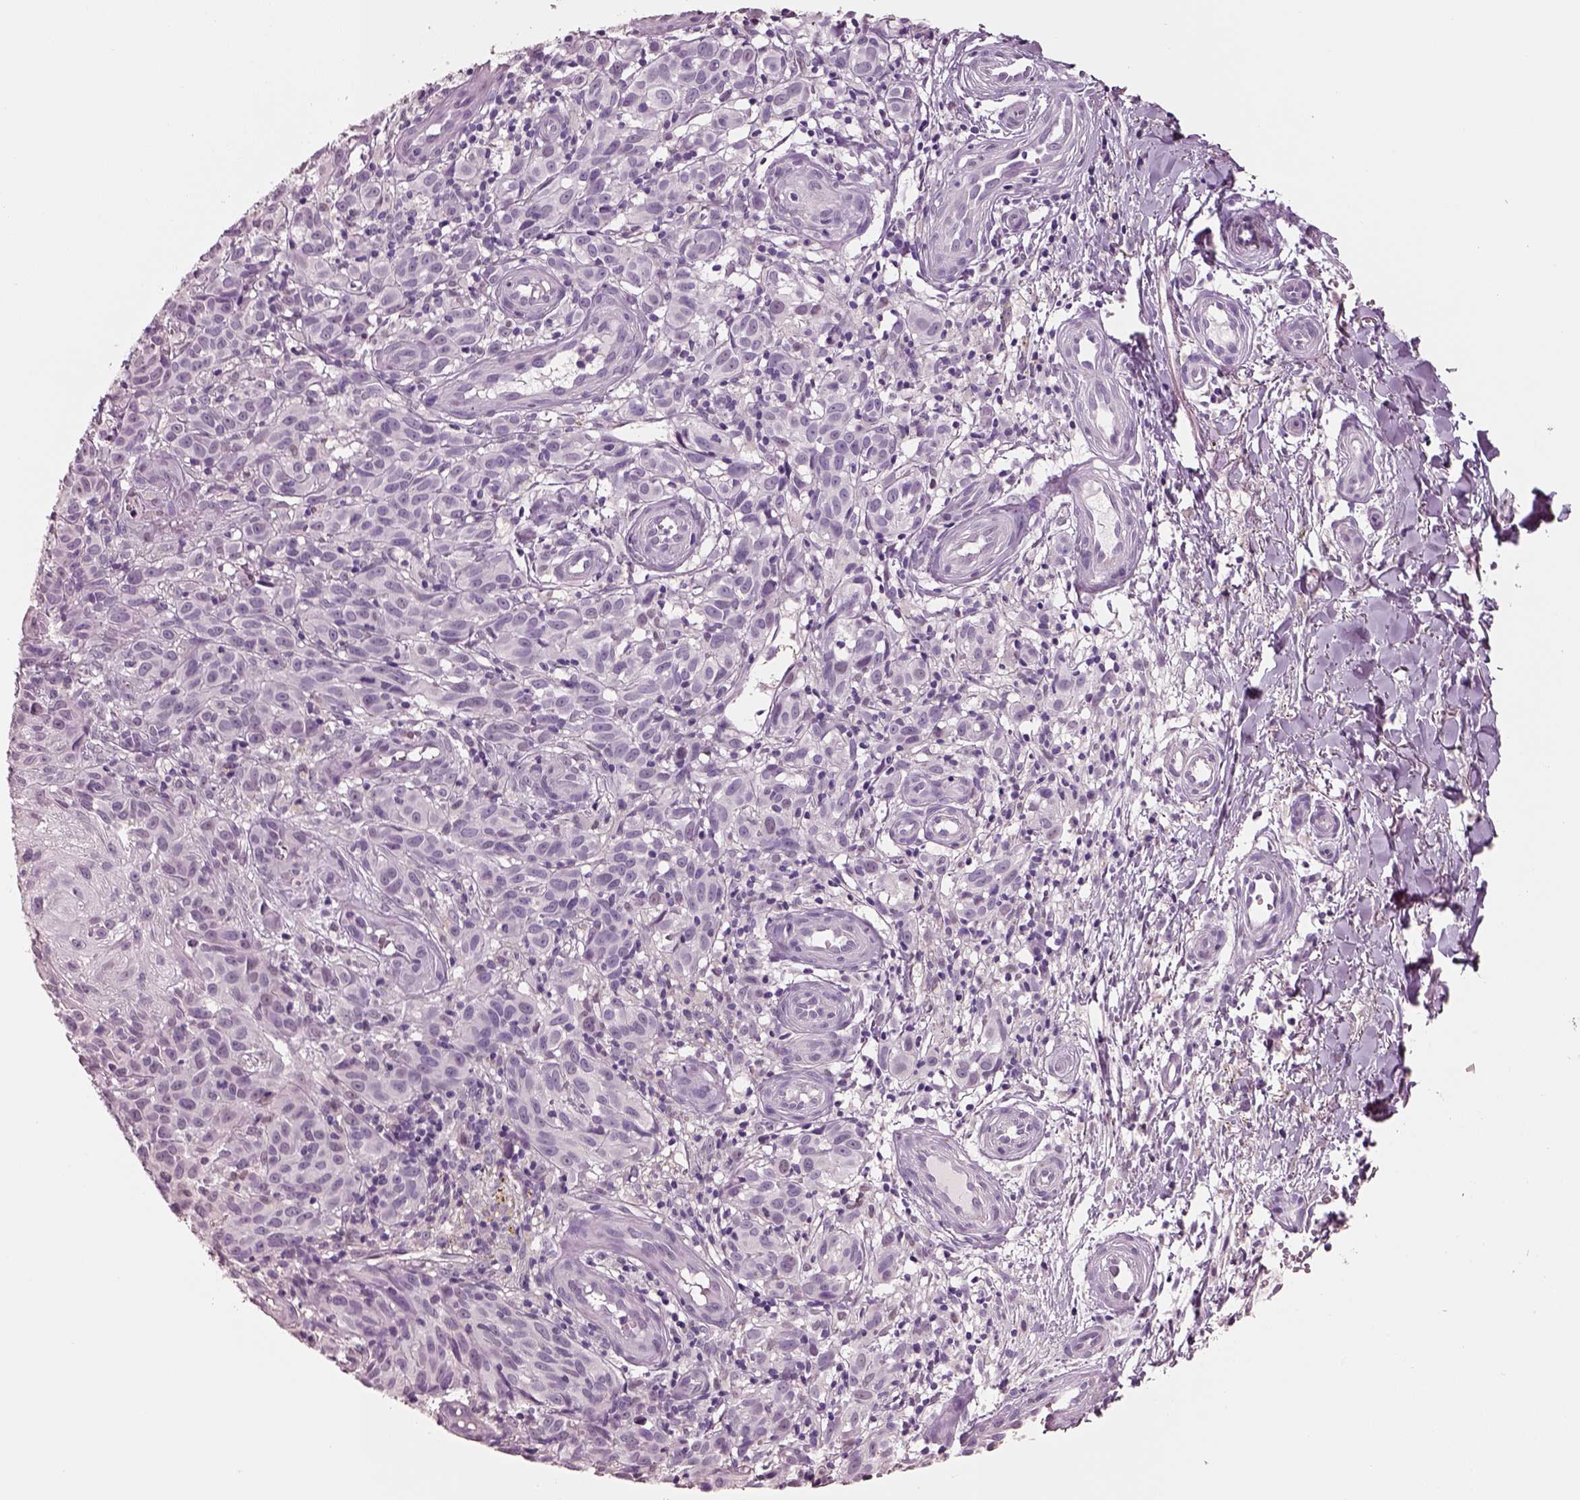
{"staining": {"intensity": "negative", "quantity": "none", "location": "none"}, "tissue": "melanoma", "cell_type": "Tumor cells", "image_type": "cancer", "snomed": [{"axis": "morphology", "description": "Malignant melanoma, NOS"}, {"axis": "topography", "description": "Skin"}], "caption": "This is an immunohistochemistry (IHC) image of malignant melanoma. There is no expression in tumor cells.", "gene": "ELSPBP1", "patient": {"sex": "female", "age": 53}}